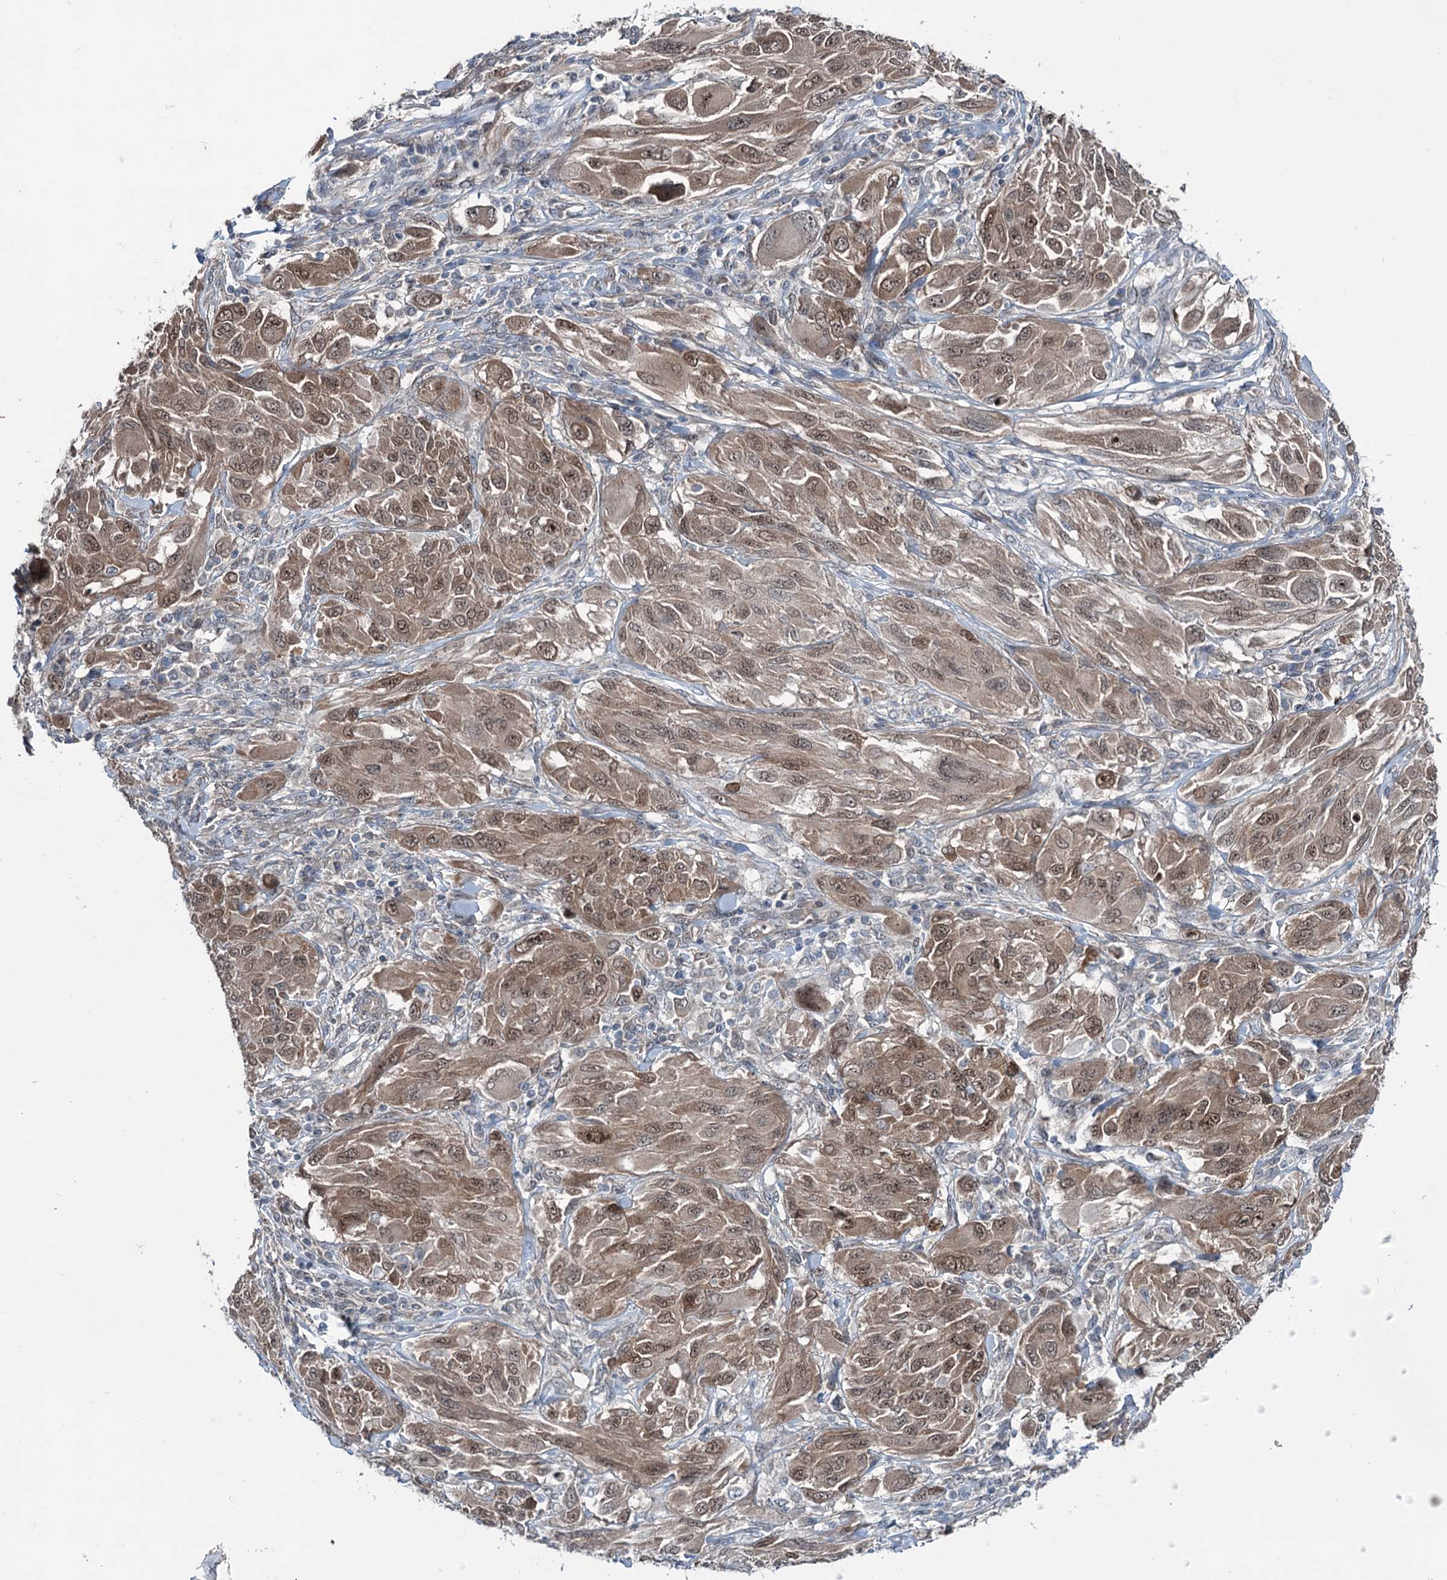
{"staining": {"intensity": "moderate", "quantity": ">75%", "location": "cytoplasmic/membranous,nuclear"}, "tissue": "melanoma", "cell_type": "Tumor cells", "image_type": "cancer", "snomed": [{"axis": "morphology", "description": "Malignant melanoma, NOS"}, {"axis": "topography", "description": "Skin"}], "caption": "Malignant melanoma was stained to show a protein in brown. There is medium levels of moderate cytoplasmic/membranous and nuclear expression in approximately >75% of tumor cells.", "gene": "DCUN1D4", "patient": {"sex": "female", "age": 91}}